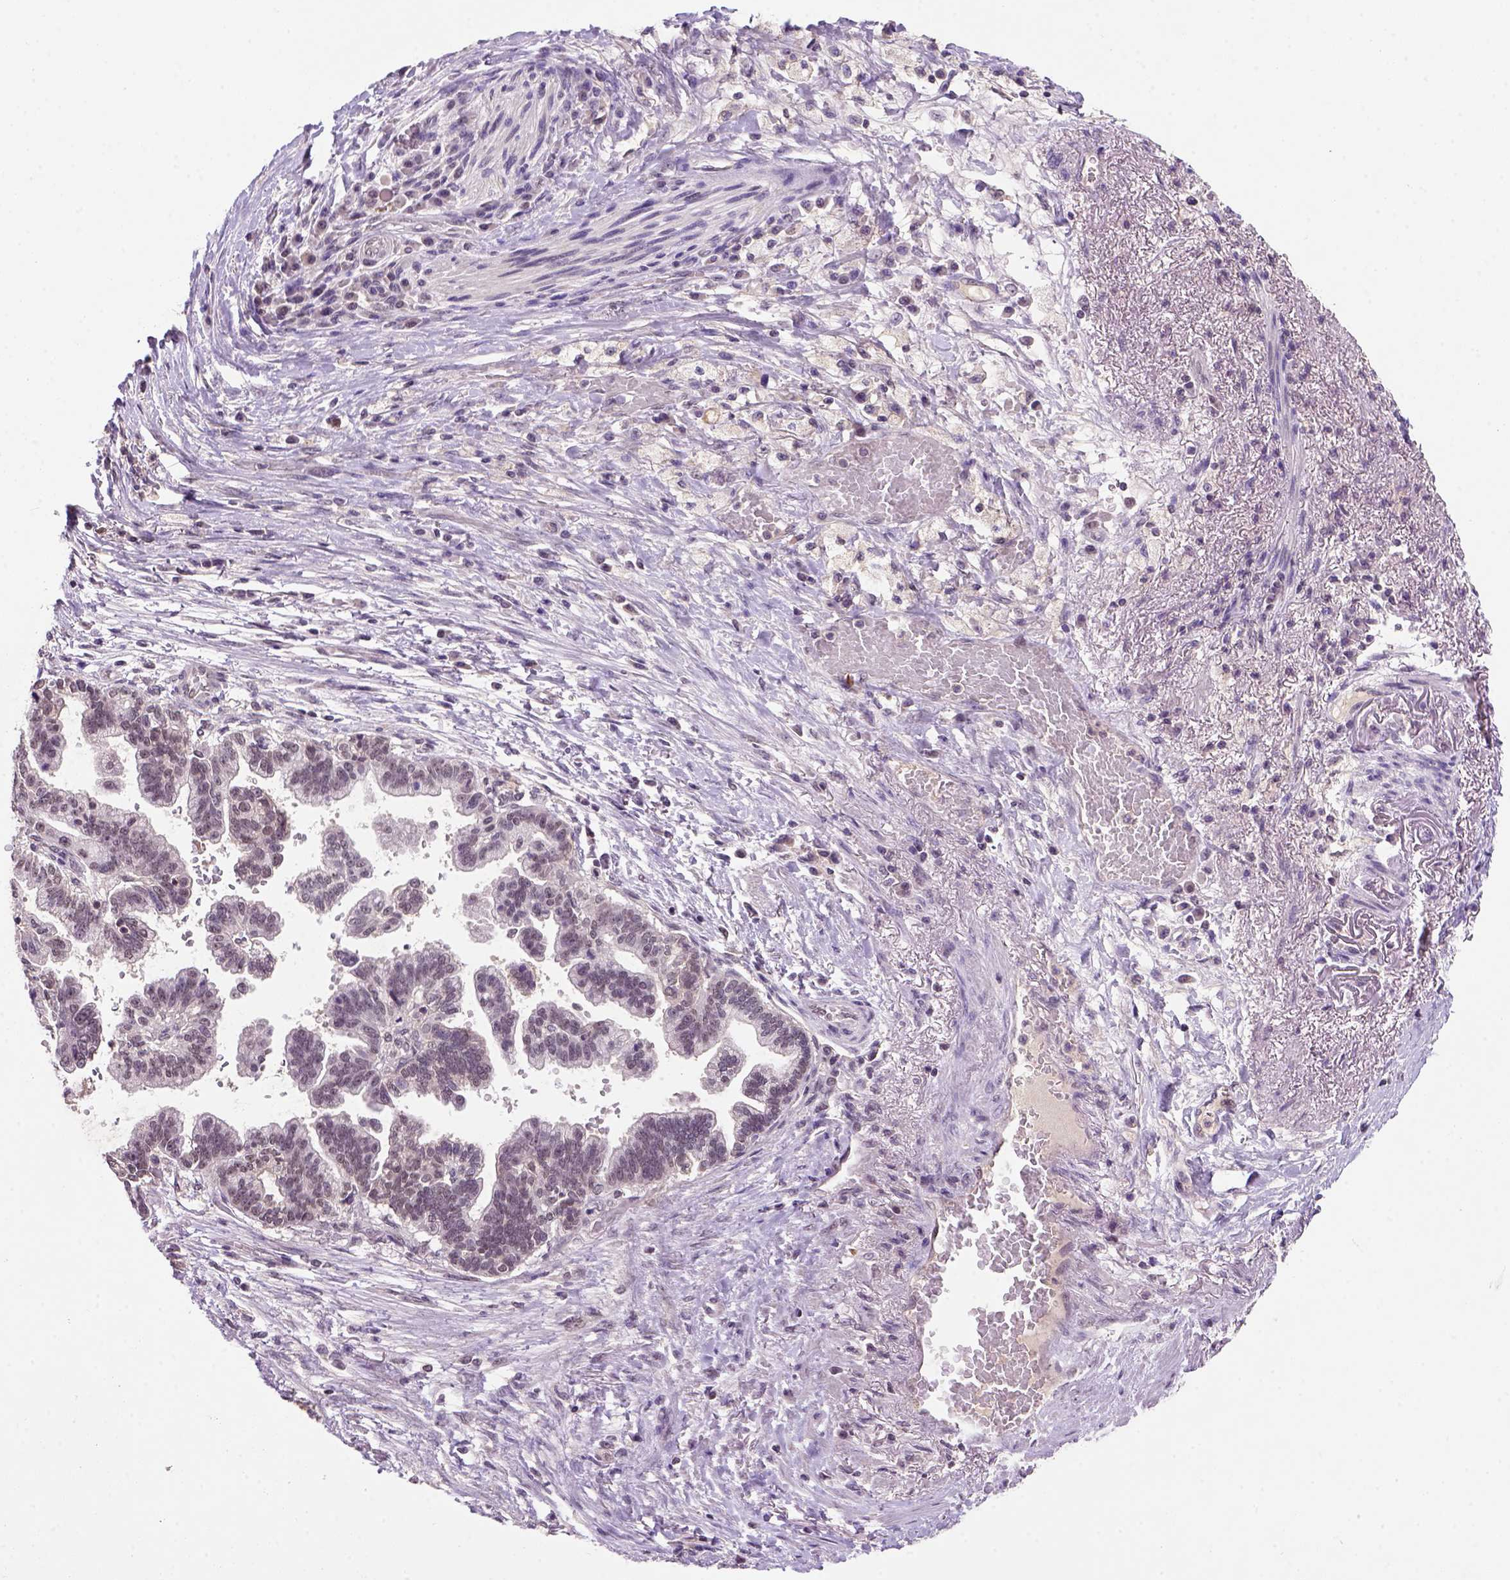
{"staining": {"intensity": "weak", "quantity": "25%-75%", "location": "nuclear"}, "tissue": "stomach cancer", "cell_type": "Tumor cells", "image_type": "cancer", "snomed": [{"axis": "morphology", "description": "Adenocarcinoma, NOS"}, {"axis": "topography", "description": "Stomach"}], "caption": "Immunohistochemistry micrograph of neoplastic tissue: human adenocarcinoma (stomach) stained using IHC displays low levels of weak protein expression localized specifically in the nuclear of tumor cells, appearing as a nuclear brown color.", "gene": "SCML4", "patient": {"sex": "male", "age": 83}}